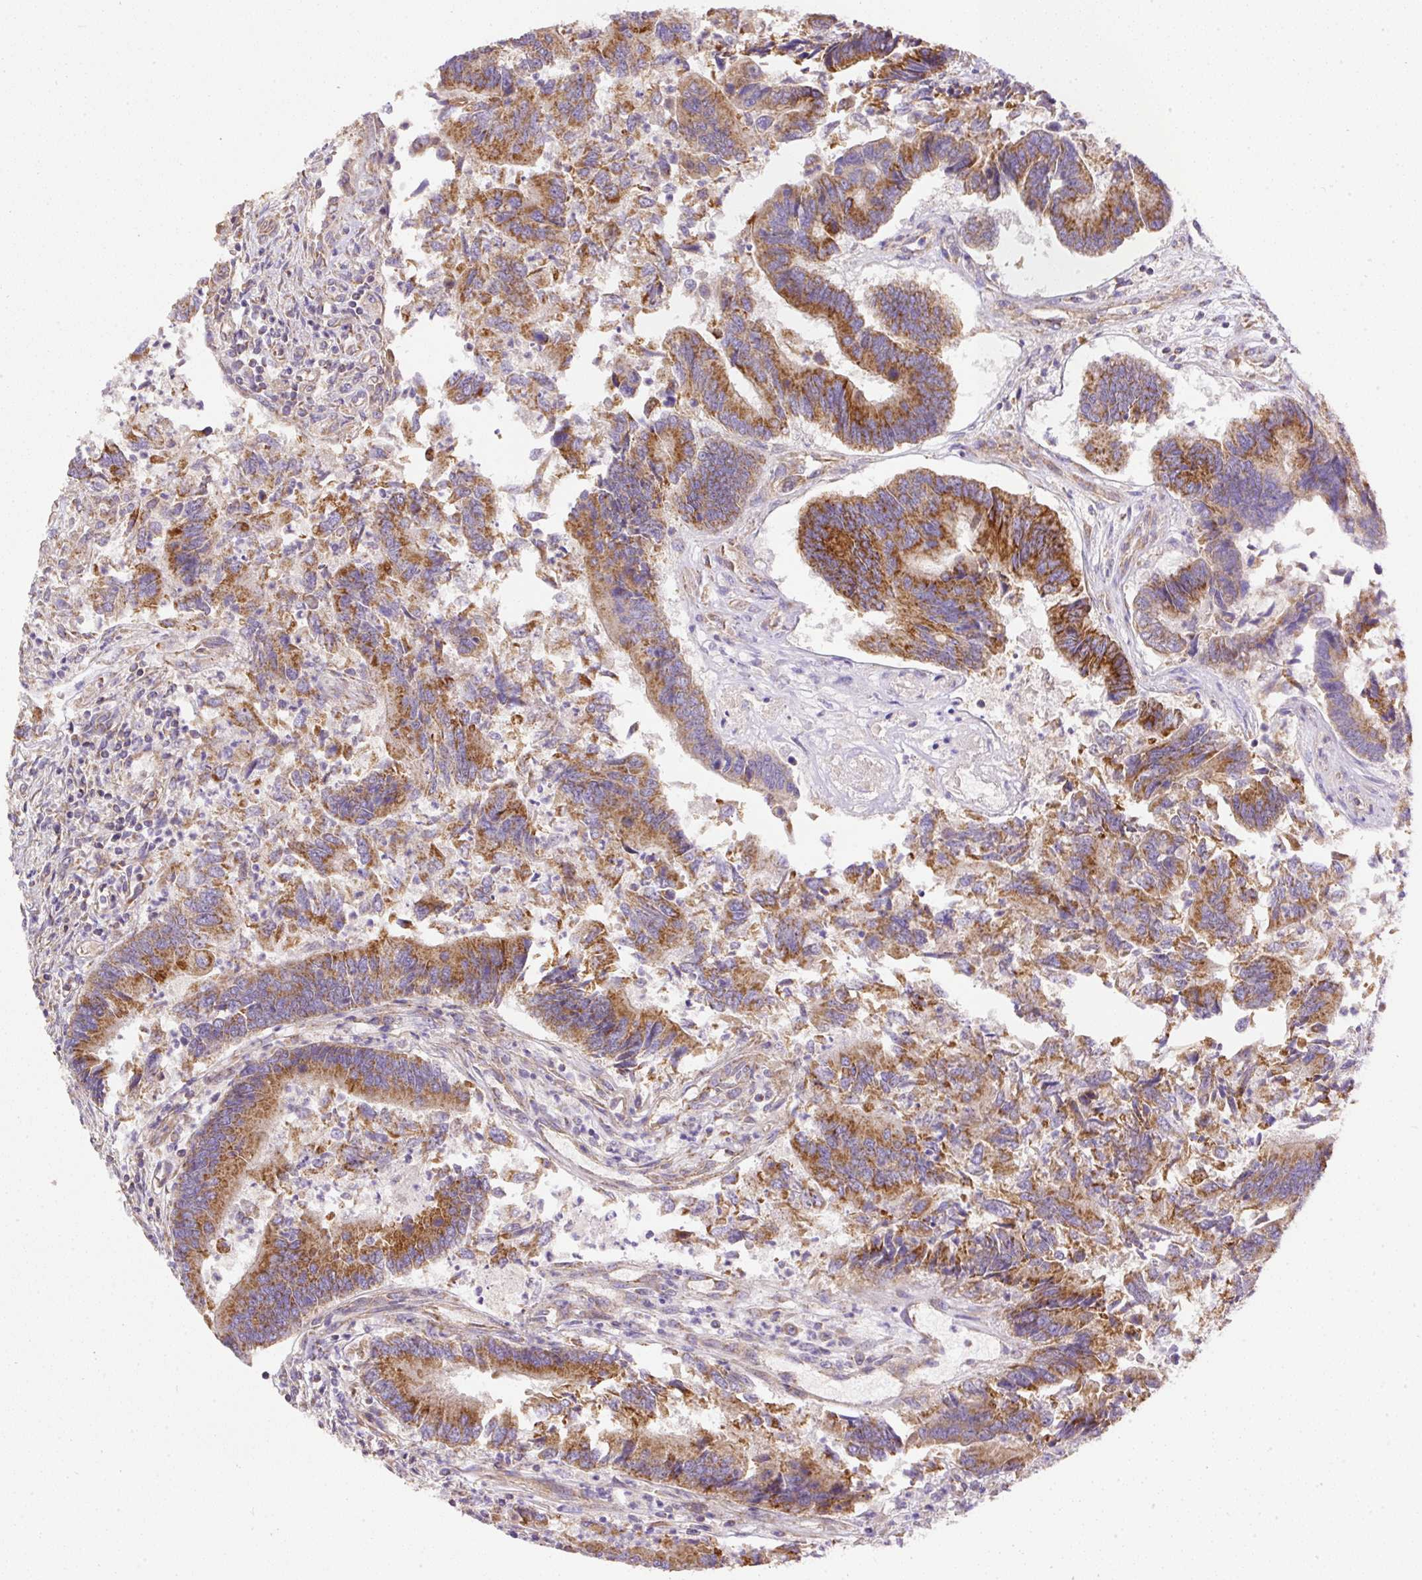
{"staining": {"intensity": "strong", "quantity": ">75%", "location": "cytoplasmic/membranous"}, "tissue": "colorectal cancer", "cell_type": "Tumor cells", "image_type": "cancer", "snomed": [{"axis": "morphology", "description": "Adenocarcinoma, NOS"}, {"axis": "topography", "description": "Colon"}], "caption": "Immunohistochemistry image of human colorectal cancer stained for a protein (brown), which displays high levels of strong cytoplasmic/membranous staining in approximately >75% of tumor cells.", "gene": "NDUFAF2", "patient": {"sex": "female", "age": 67}}